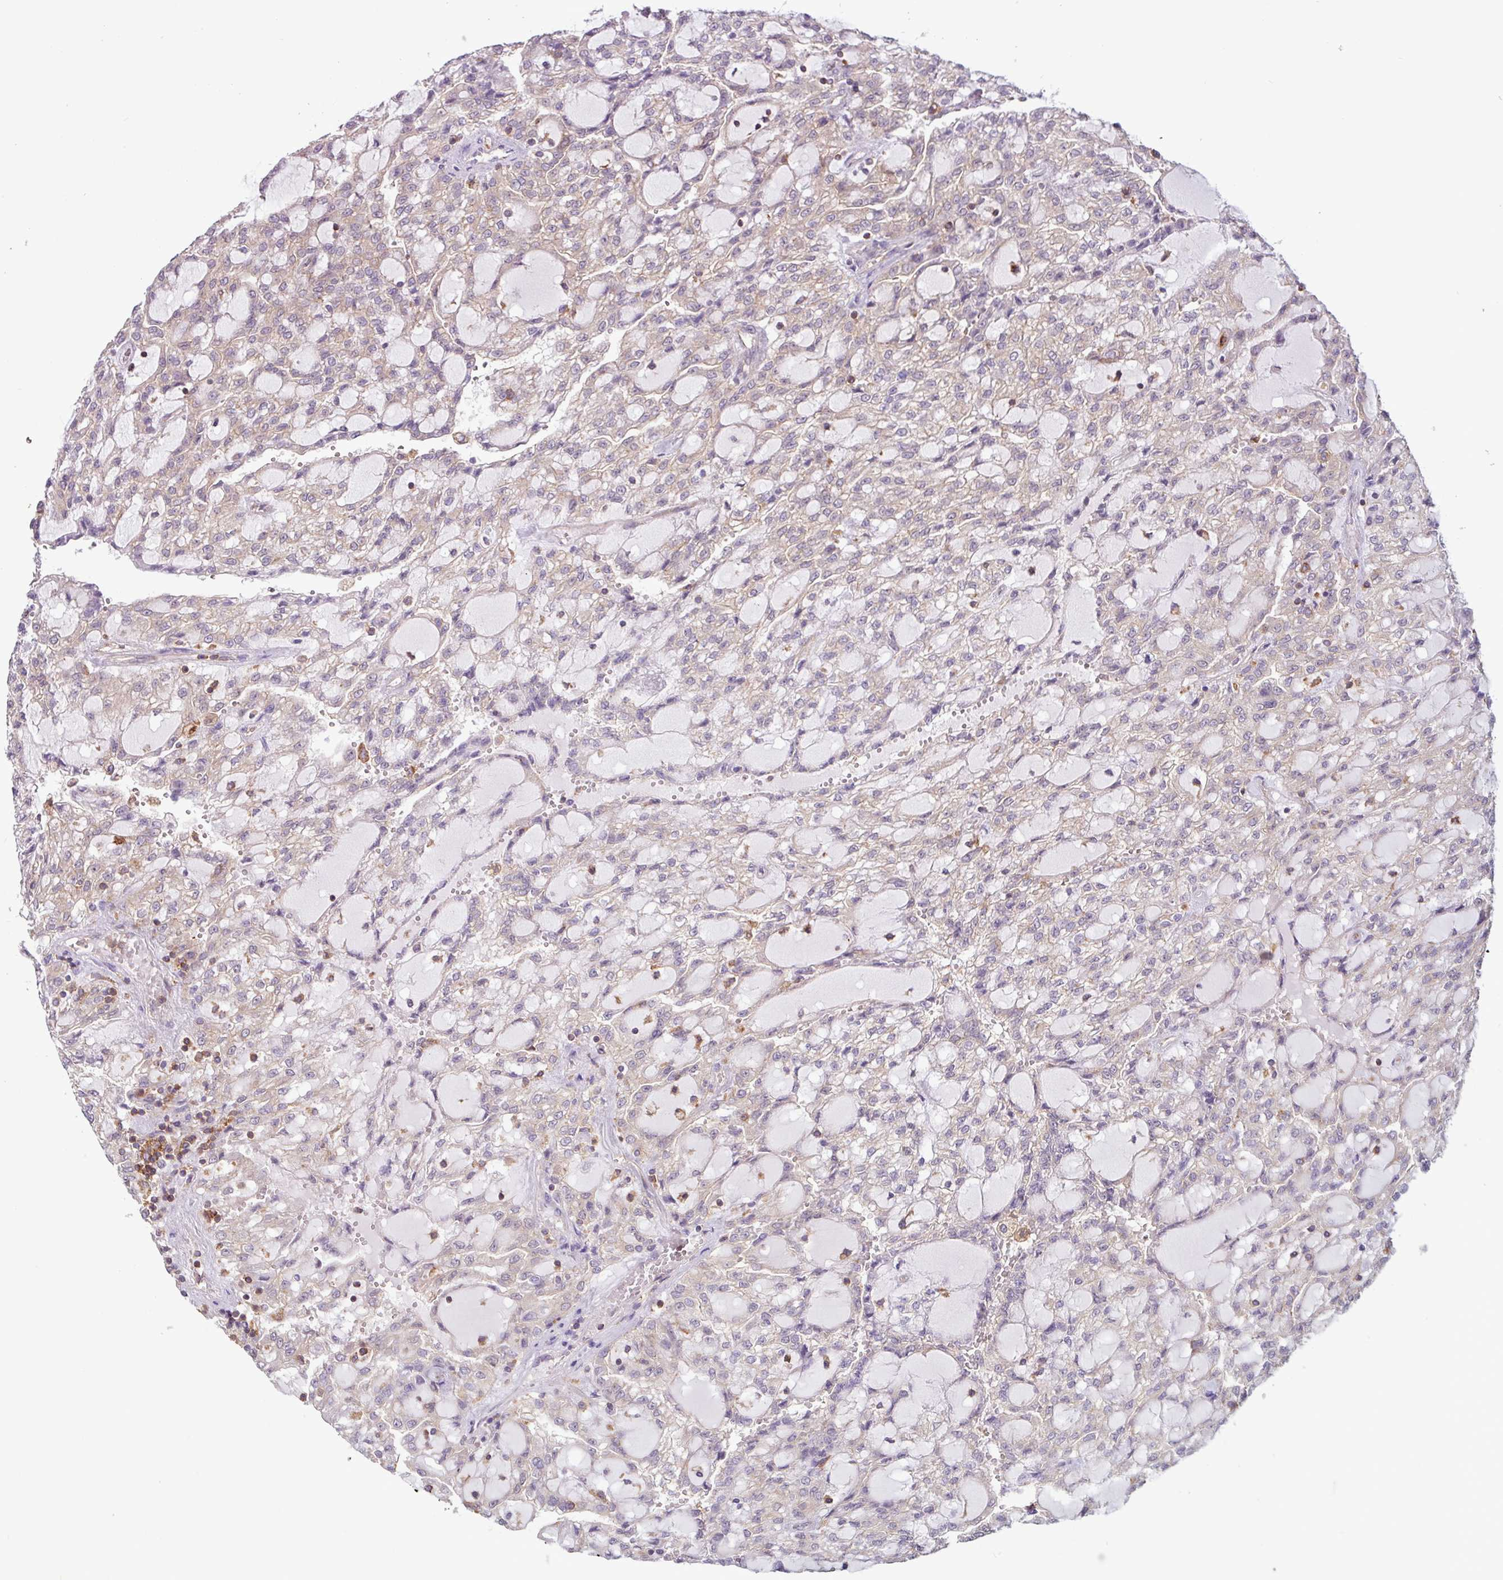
{"staining": {"intensity": "negative", "quantity": "none", "location": "none"}, "tissue": "renal cancer", "cell_type": "Tumor cells", "image_type": "cancer", "snomed": [{"axis": "morphology", "description": "Adenocarcinoma, NOS"}, {"axis": "topography", "description": "Kidney"}], "caption": "This is a histopathology image of immunohistochemistry staining of renal cancer, which shows no staining in tumor cells. The staining was performed using DAB (3,3'-diaminobenzidine) to visualize the protein expression in brown, while the nuclei were stained in blue with hematoxylin (Magnification: 20x).", "gene": "ACTR3", "patient": {"sex": "male", "age": 63}}